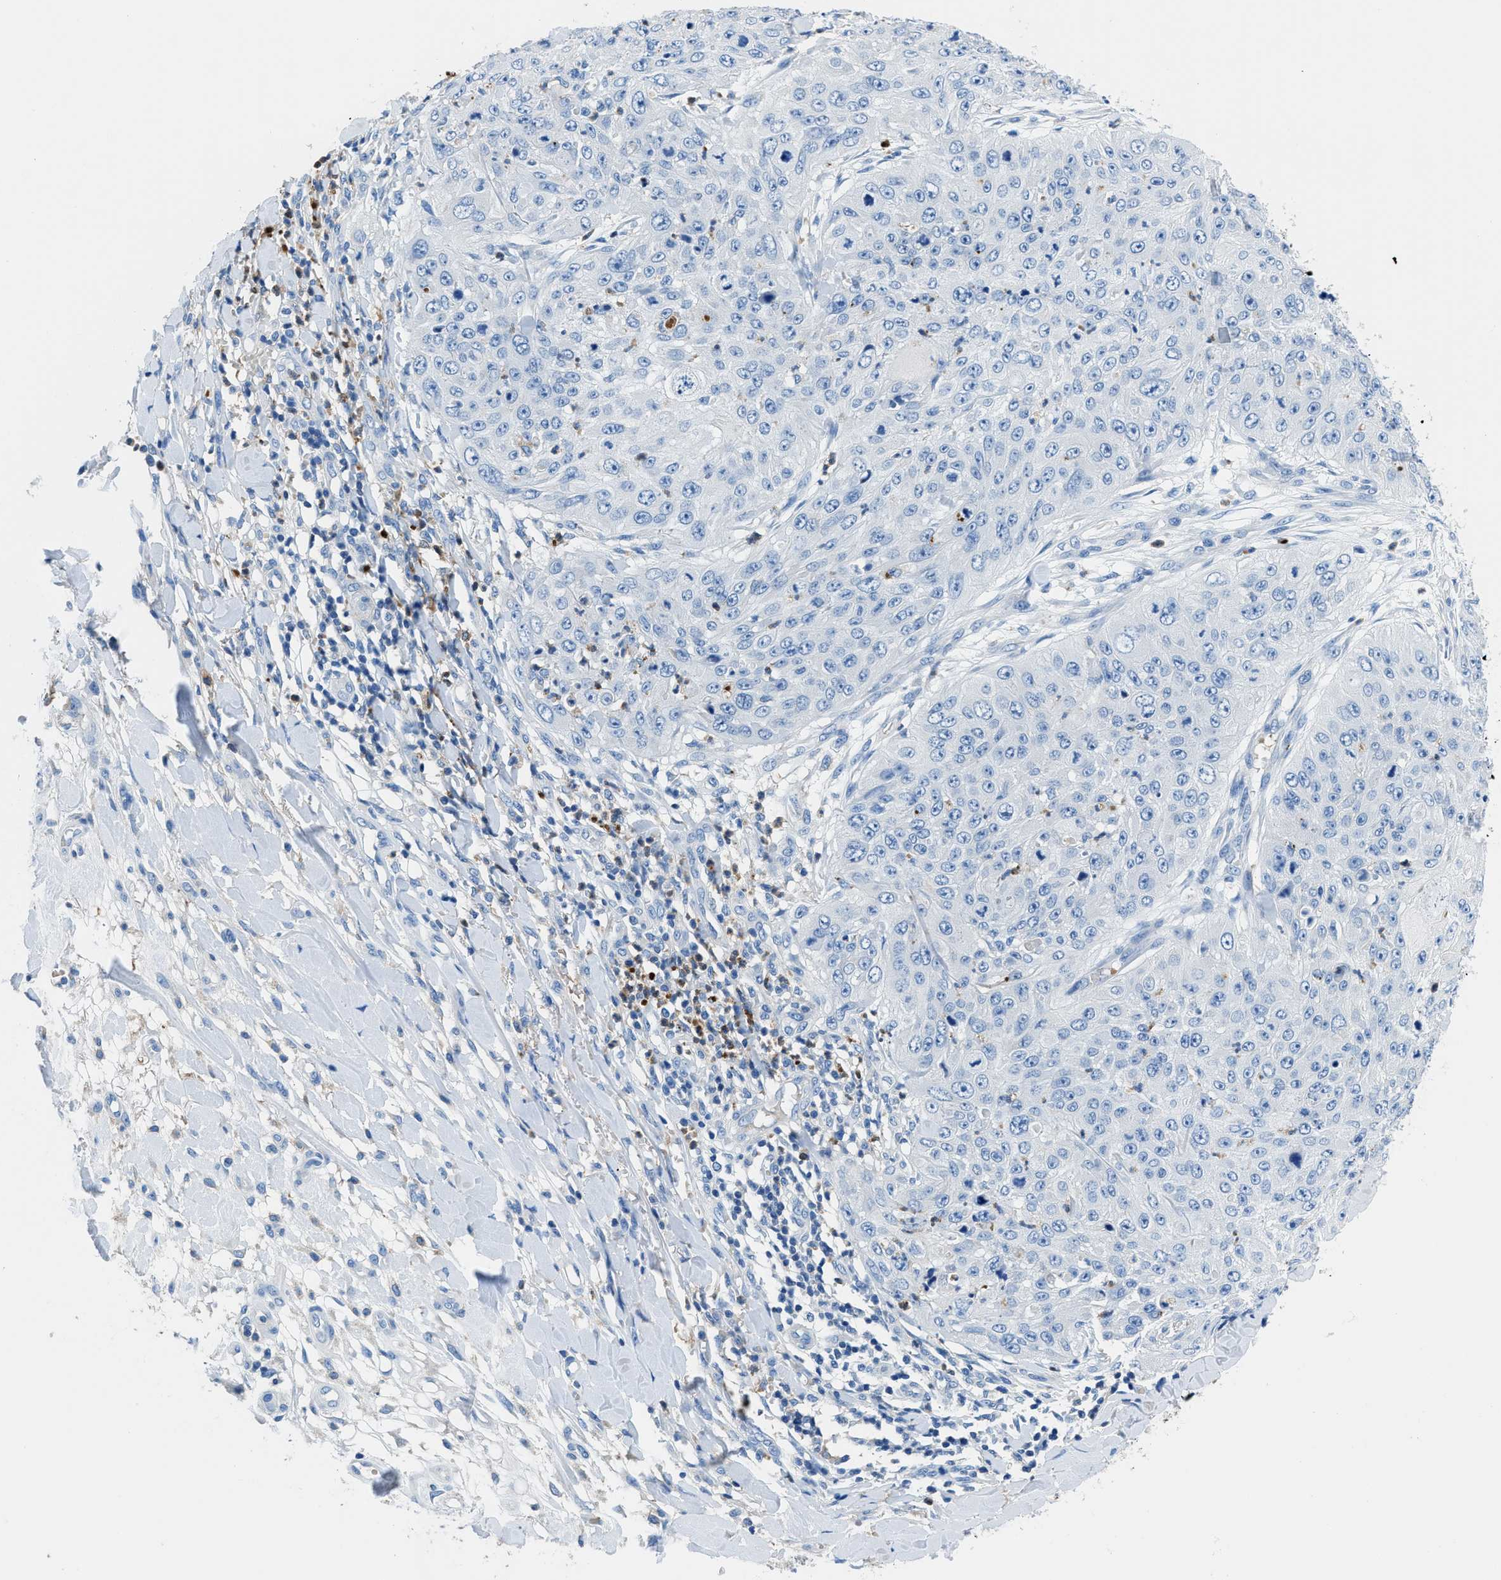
{"staining": {"intensity": "negative", "quantity": "none", "location": "none"}, "tissue": "skin cancer", "cell_type": "Tumor cells", "image_type": "cancer", "snomed": [{"axis": "morphology", "description": "Squamous cell carcinoma, NOS"}, {"axis": "topography", "description": "Skin"}], "caption": "The histopathology image shows no significant staining in tumor cells of skin squamous cell carcinoma.", "gene": "NEB", "patient": {"sex": "female", "age": 80}}